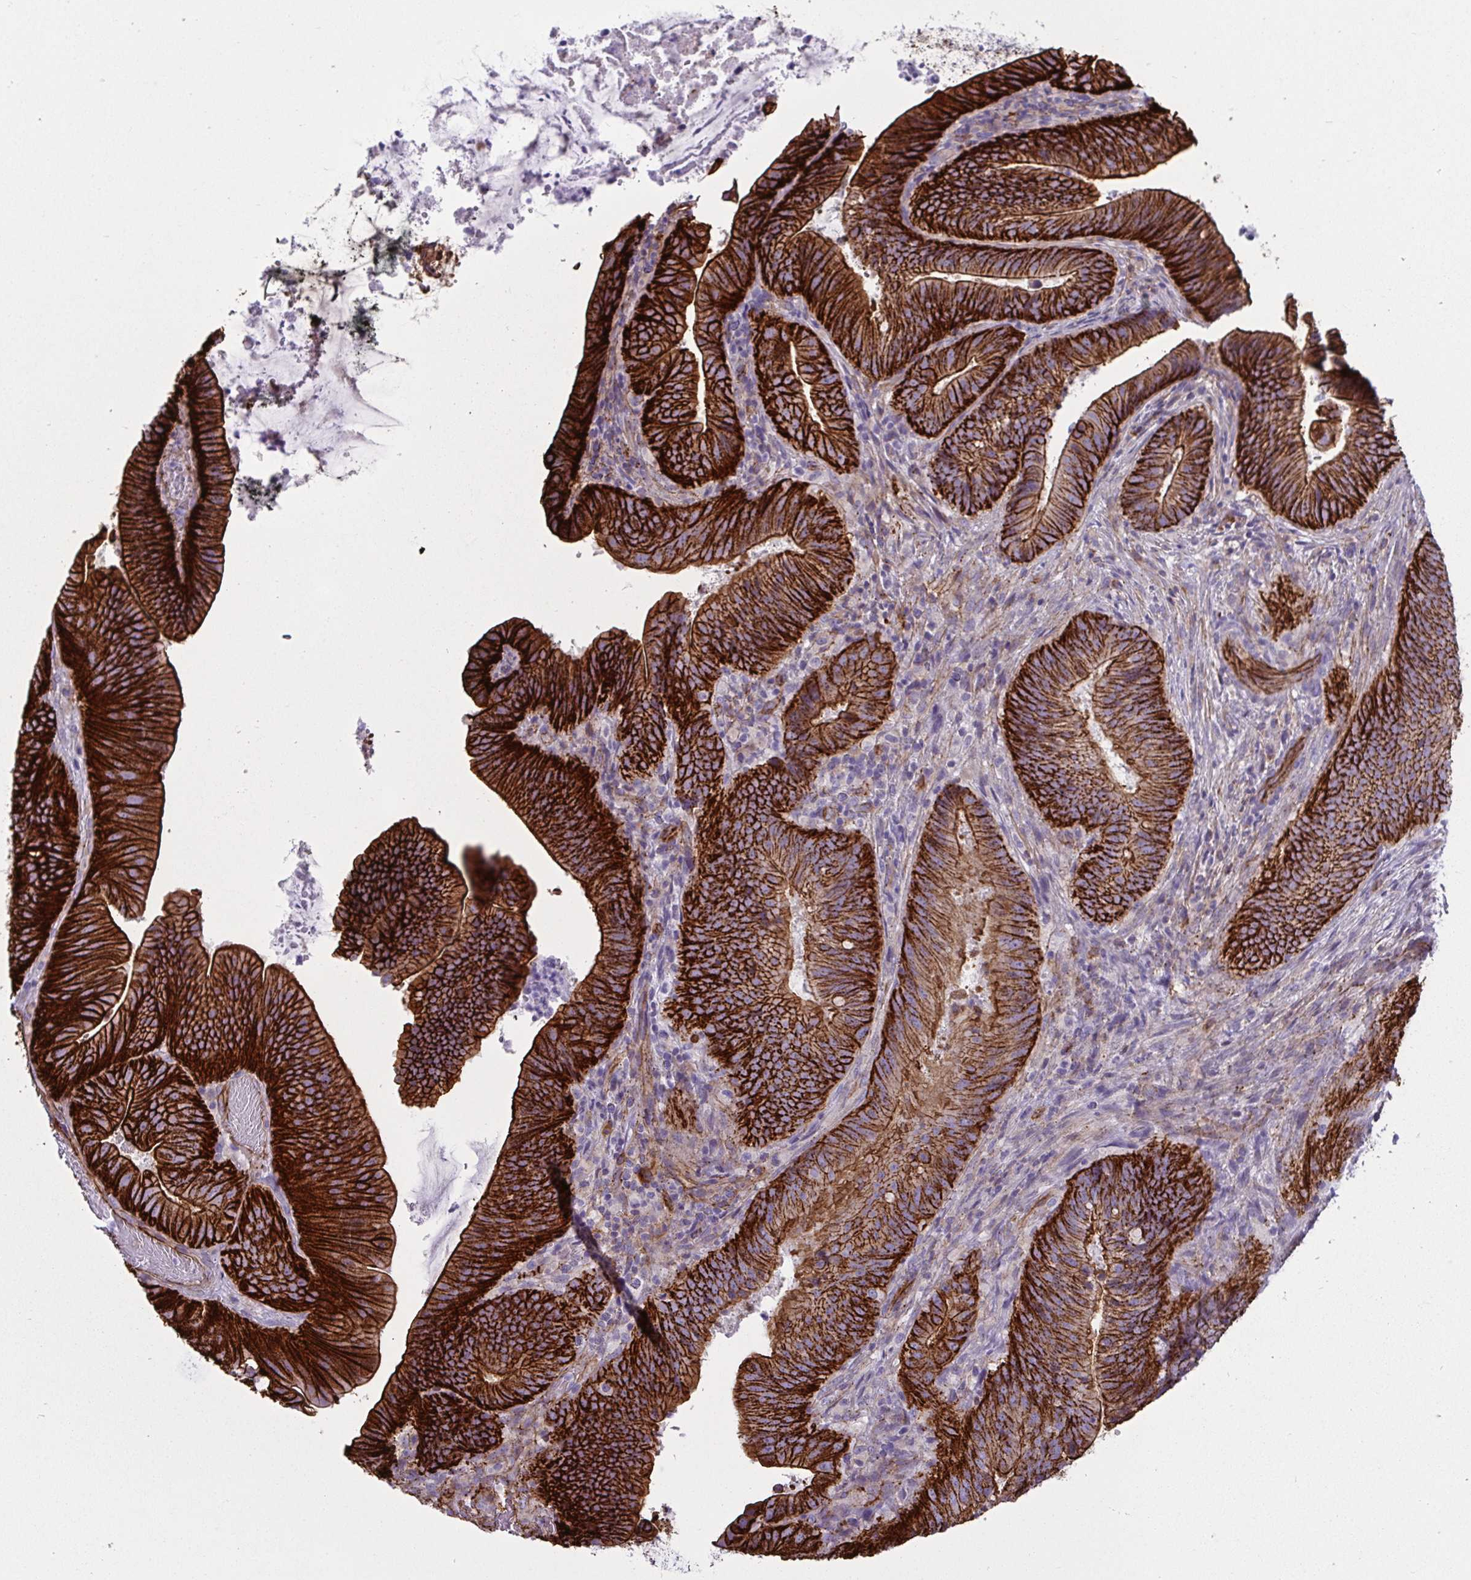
{"staining": {"intensity": "strong", "quantity": ">75%", "location": "cytoplasmic/membranous"}, "tissue": "colorectal cancer", "cell_type": "Tumor cells", "image_type": "cancer", "snomed": [{"axis": "morphology", "description": "Adenocarcinoma, NOS"}, {"axis": "topography", "description": "Colon"}], "caption": "Immunohistochemical staining of human colorectal cancer exhibits strong cytoplasmic/membranous protein expression in approximately >75% of tumor cells. Using DAB (3,3'-diaminobenzidine) (brown) and hematoxylin (blue) stains, captured at high magnification using brightfield microscopy.", "gene": "LIMA1", "patient": {"sex": "female", "age": 43}}